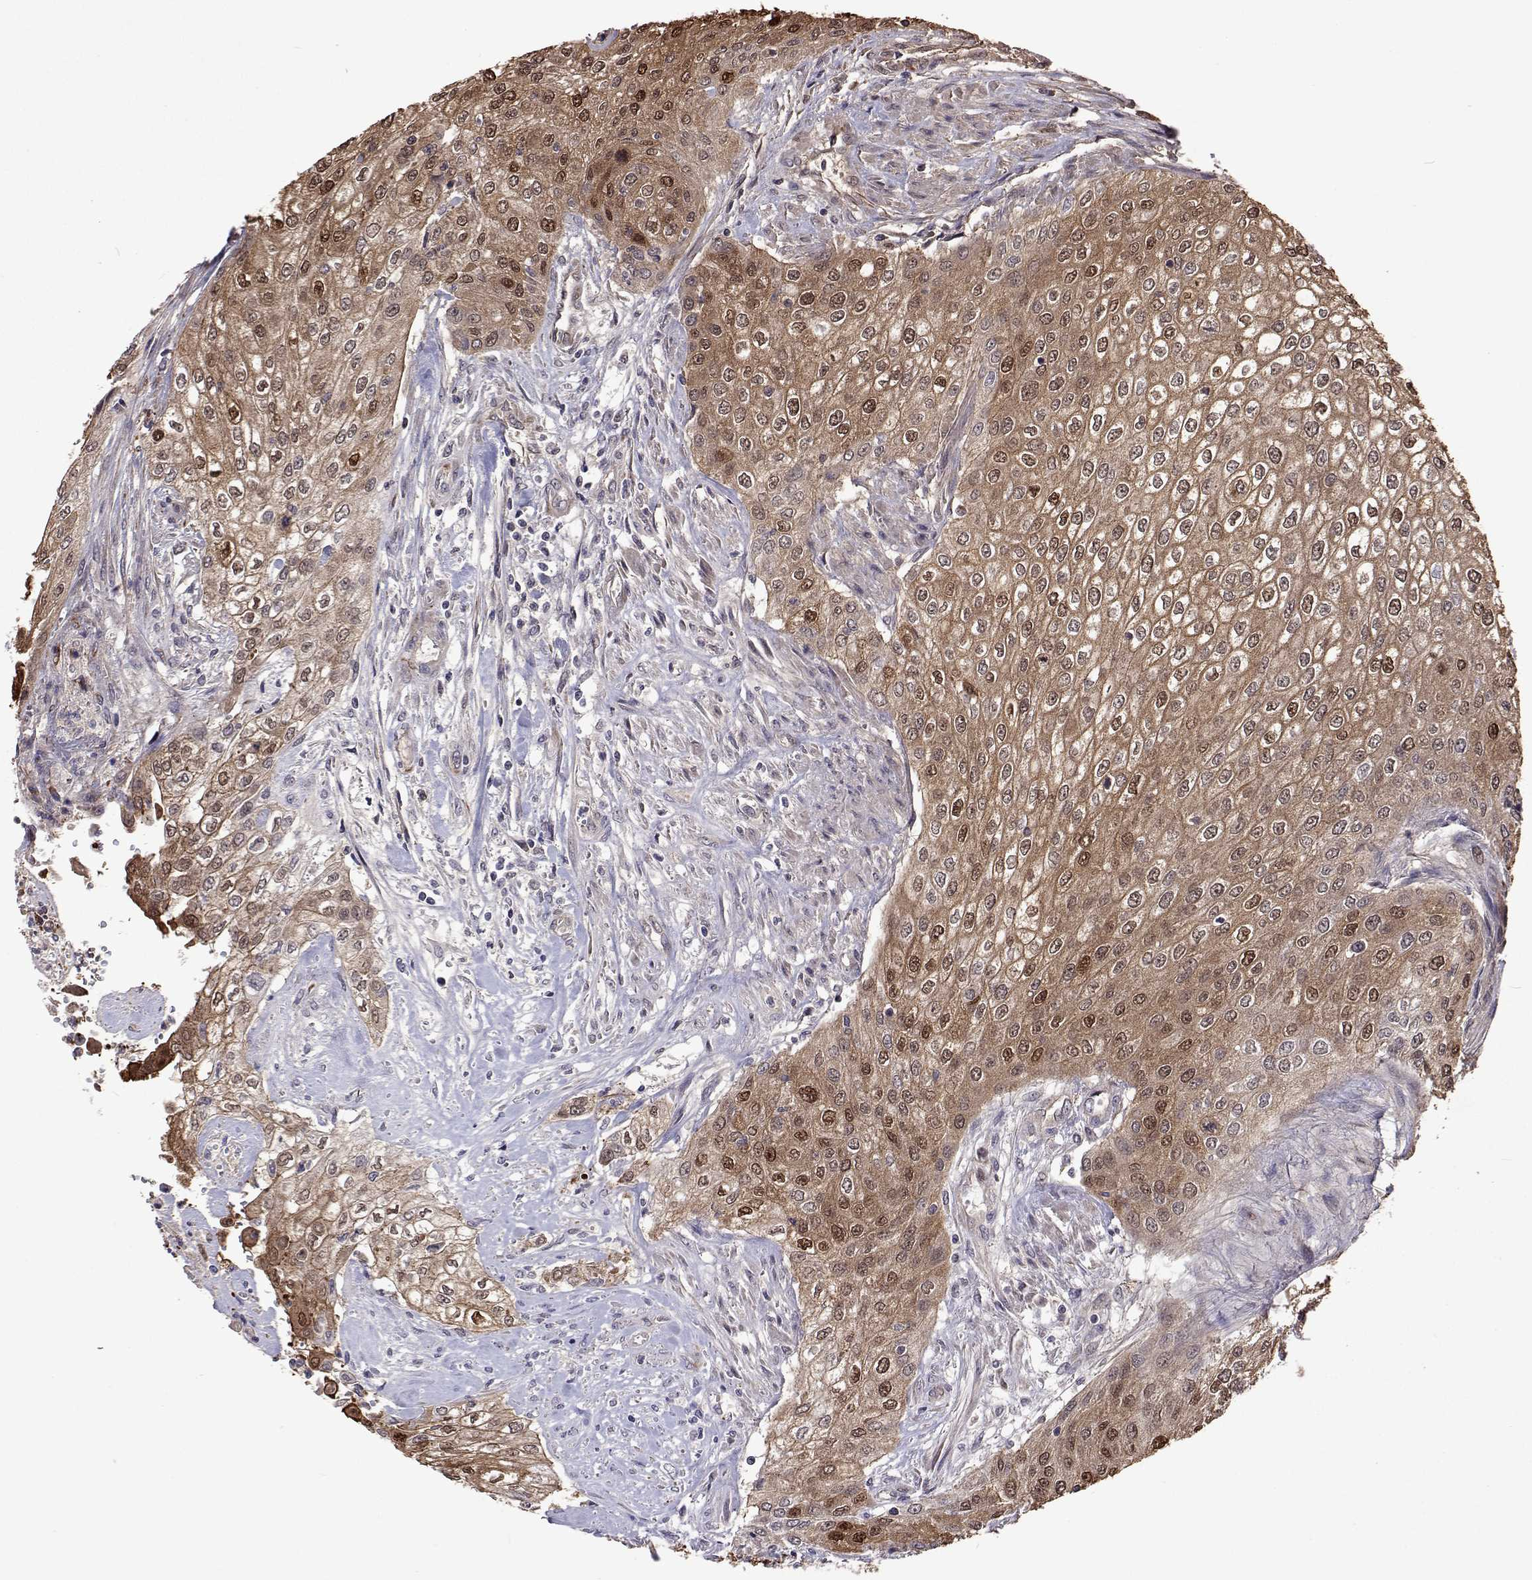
{"staining": {"intensity": "moderate", "quantity": ">75%", "location": "cytoplasmic/membranous,nuclear"}, "tissue": "urothelial cancer", "cell_type": "Tumor cells", "image_type": "cancer", "snomed": [{"axis": "morphology", "description": "Urothelial carcinoma, High grade"}, {"axis": "topography", "description": "Urinary bladder"}], "caption": "Immunohistochemical staining of urothelial cancer exhibits medium levels of moderate cytoplasmic/membranous and nuclear expression in approximately >75% of tumor cells.", "gene": "DHTKD1", "patient": {"sex": "male", "age": 62}}